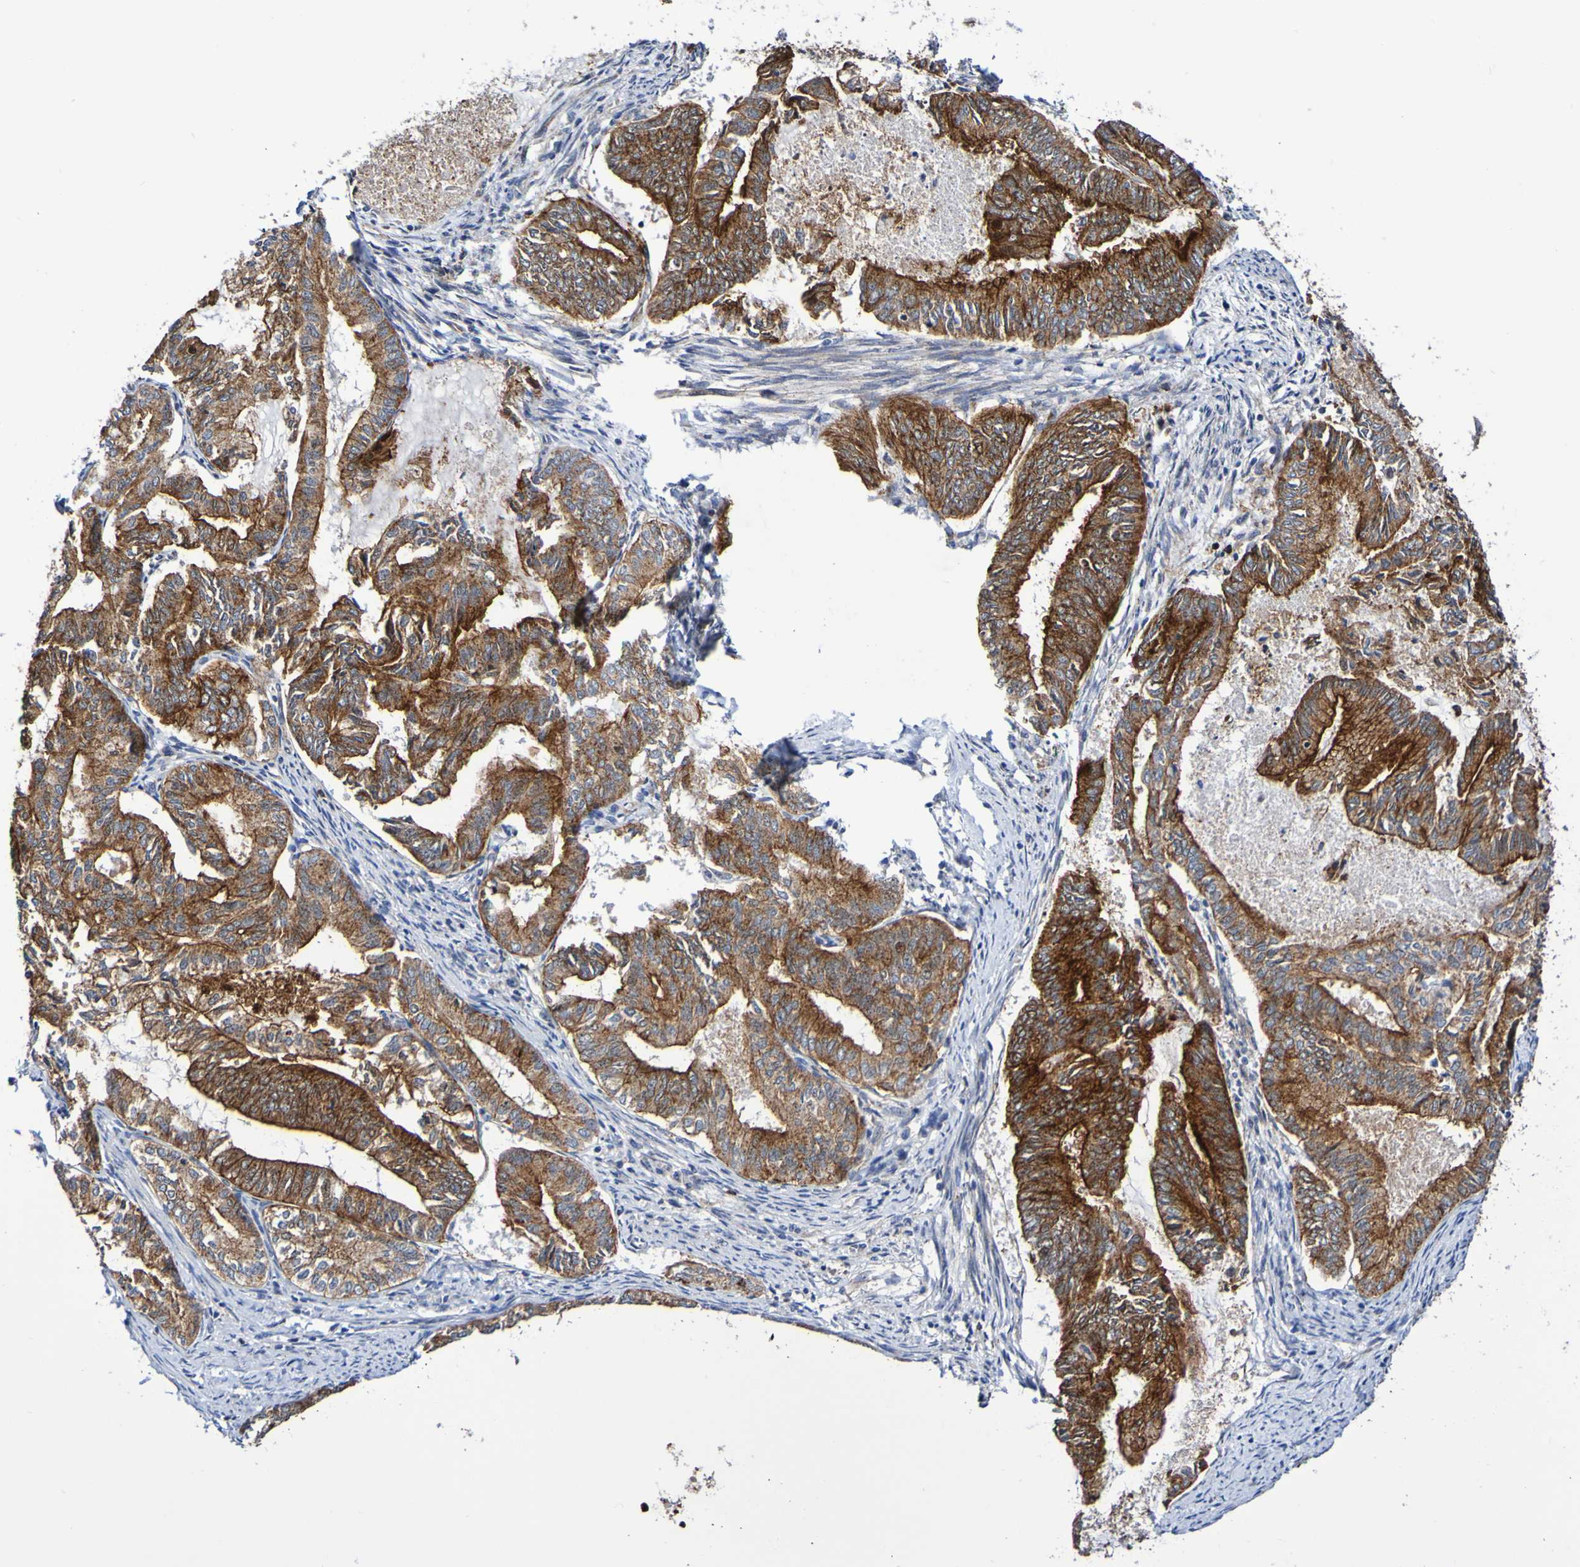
{"staining": {"intensity": "strong", "quantity": ">75%", "location": "cytoplasmic/membranous"}, "tissue": "endometrial cancer", "cell_type": "Tumor cells", "image_type": "cancer", "snomed": [{"axis": "morphology", "description": "Adenocarcinoma, NOS"}, {"axis": "topography", "description": "Endometrium"}], "caption": "Adenocarcinoma (endometrial) was stained to show a protein in brown. There is high levels of strong cytoplasmic/membranous expression in approximately >75% of tumor cells.", "gene": "GJB1", "patient": {"sex": "female", "age": 86}}